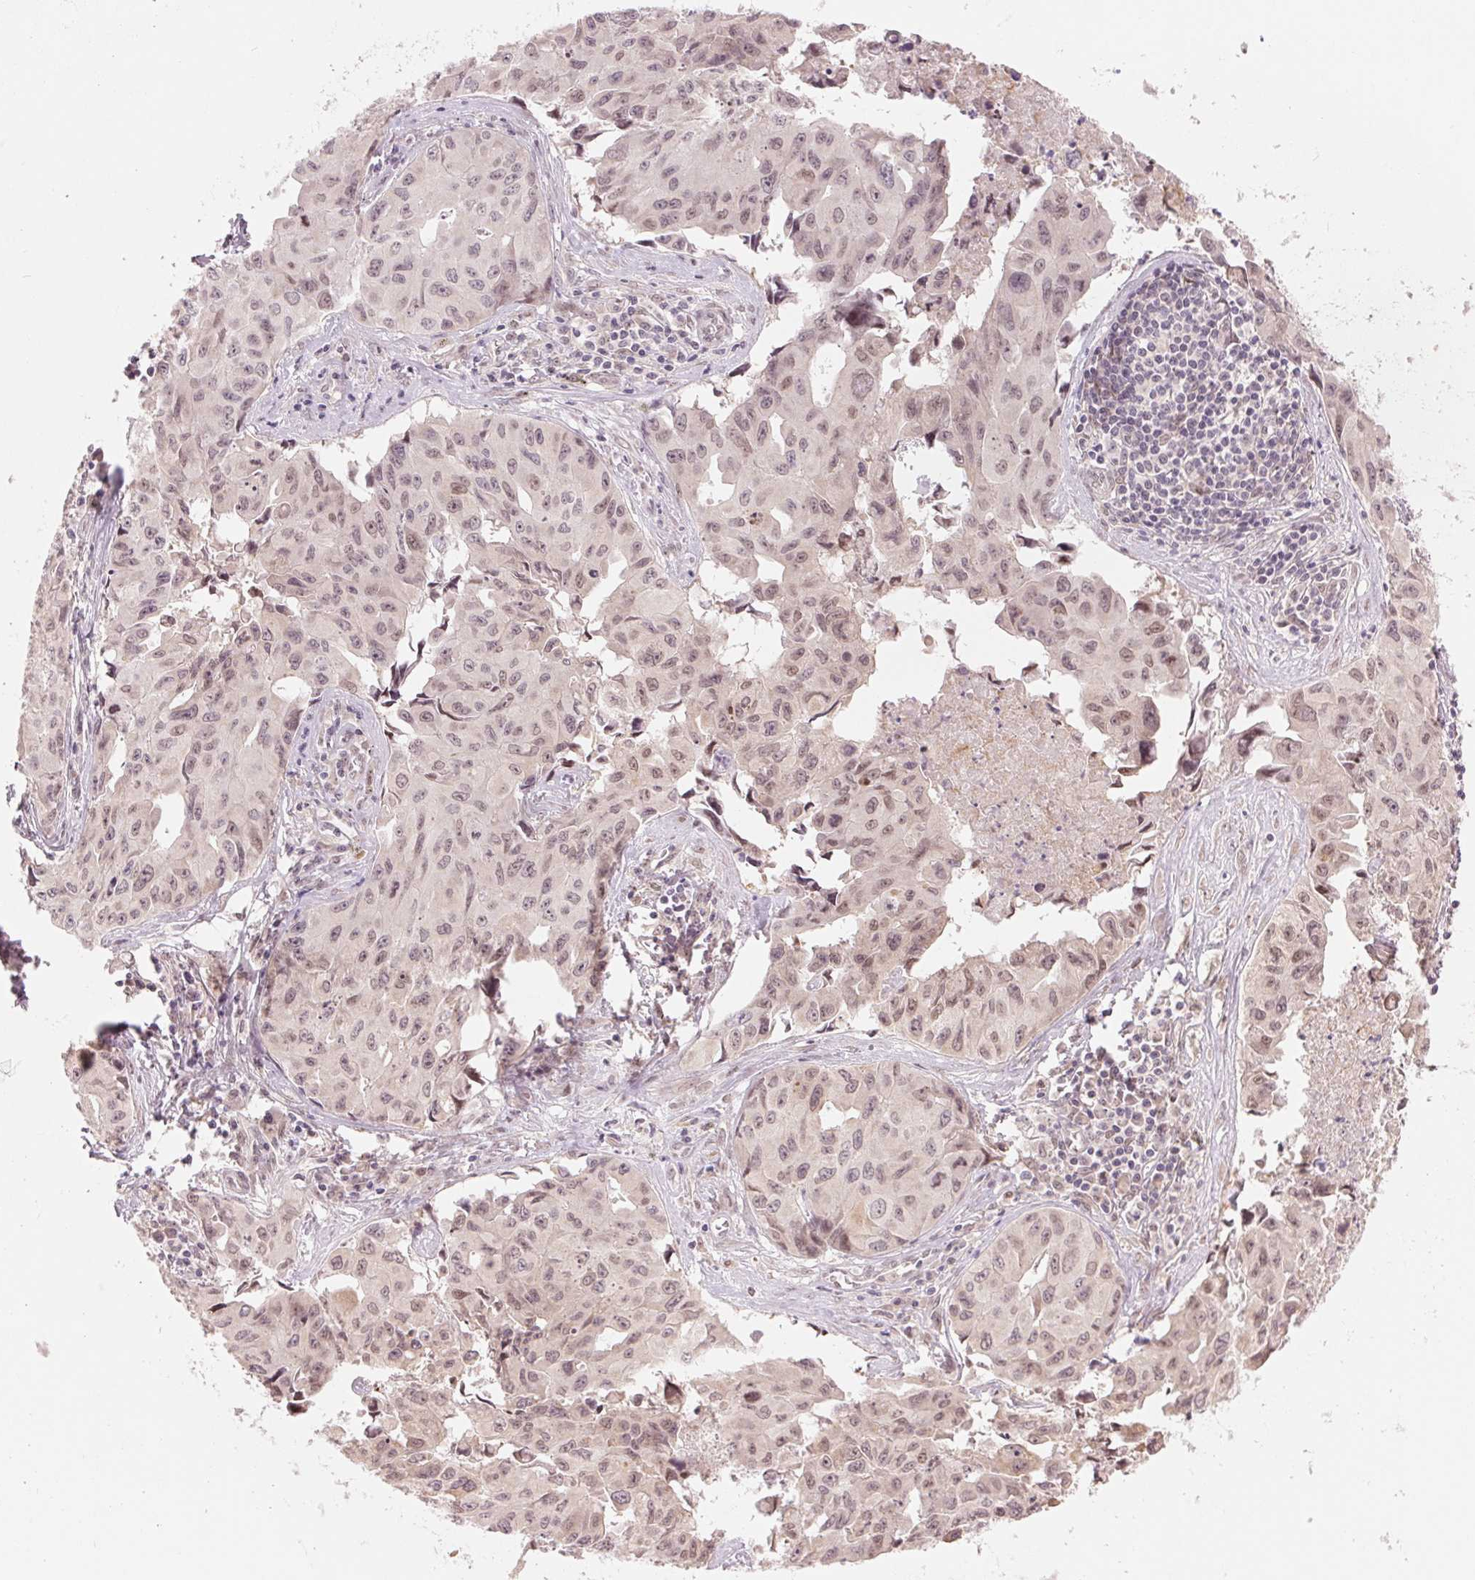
{"staining": {"intensity": "weak", "quantity": "25%-75%", "location": "nuclear"}, "tissue": "lung cancer", "cell_type": "Tumor cells", "image_type": "cancer", "snomed": [{"axis": "morphology", "description": "Adenocarcinoma, NOS"}, {"axis": "topography", "description": "Lymph node"}, {"axis": "topography", "description": "Lung"}], "caption": "Weak nuclear positivity for a protein is appreciated in approximately 25%-75% of tumor cells of lung cancer (adenocarcinoma) using IHC.", "gene": "ERI3", "patient": {"sex": "male", "age": 64}}